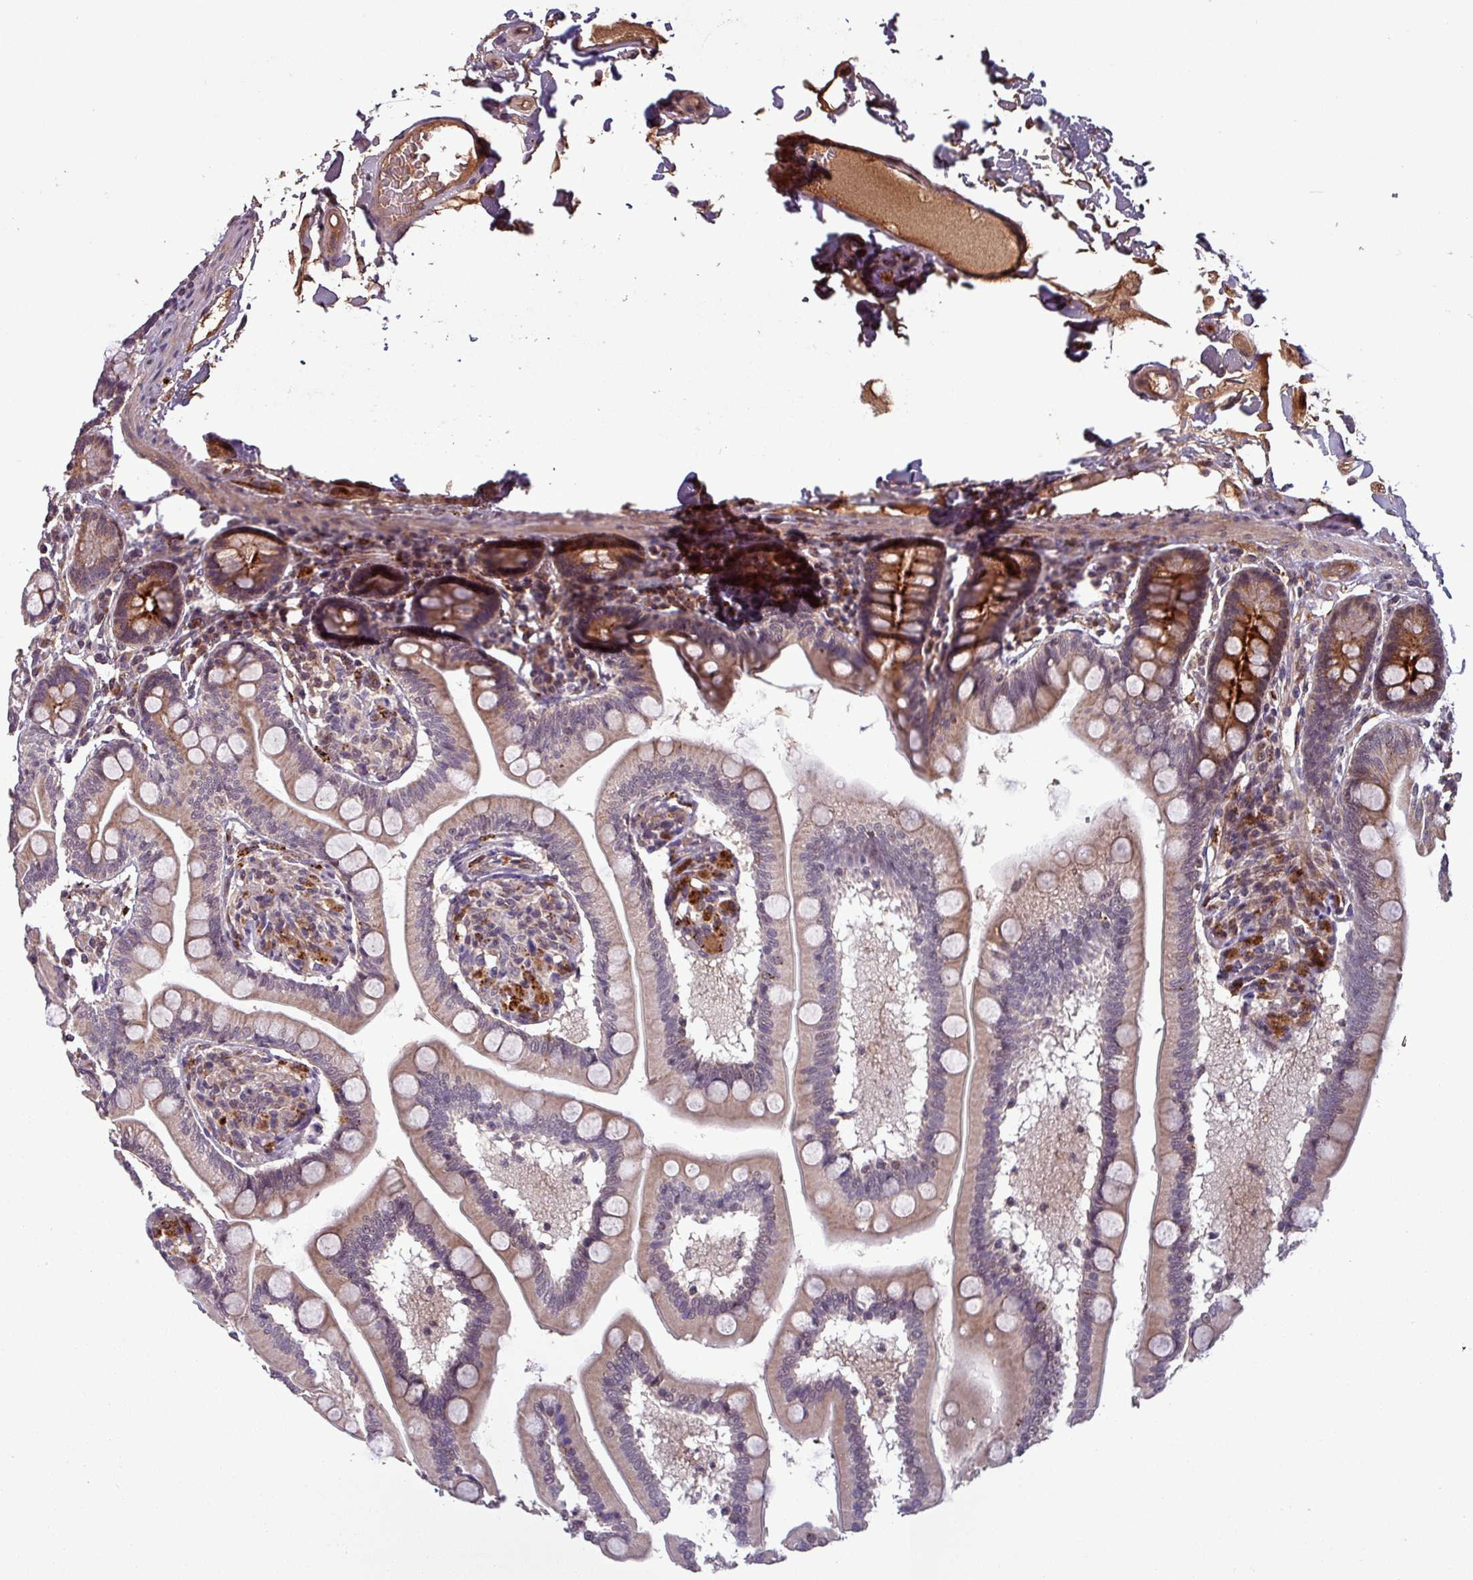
{"staining": {"intensity": "strong", "quantity": ">75%", "location": "cytoplasmic/membranous"}, "tissue": "small intestine", "cell_type": "Glandular cells", "image_type": "normal", "snomed": [{"axis": "morphology", "description": "Normal tissue, NOS"}, {"axis": "topography", "description": "Small intestine"}], "caption": "Brown immunohistochemical staining in unremarkable human small intestine exhibits strong cytoplasmic/membranous staining in approximately >75% of glandular cells.", "gene": "PUS1", "patient": {"sex": "female", "age": 64}}